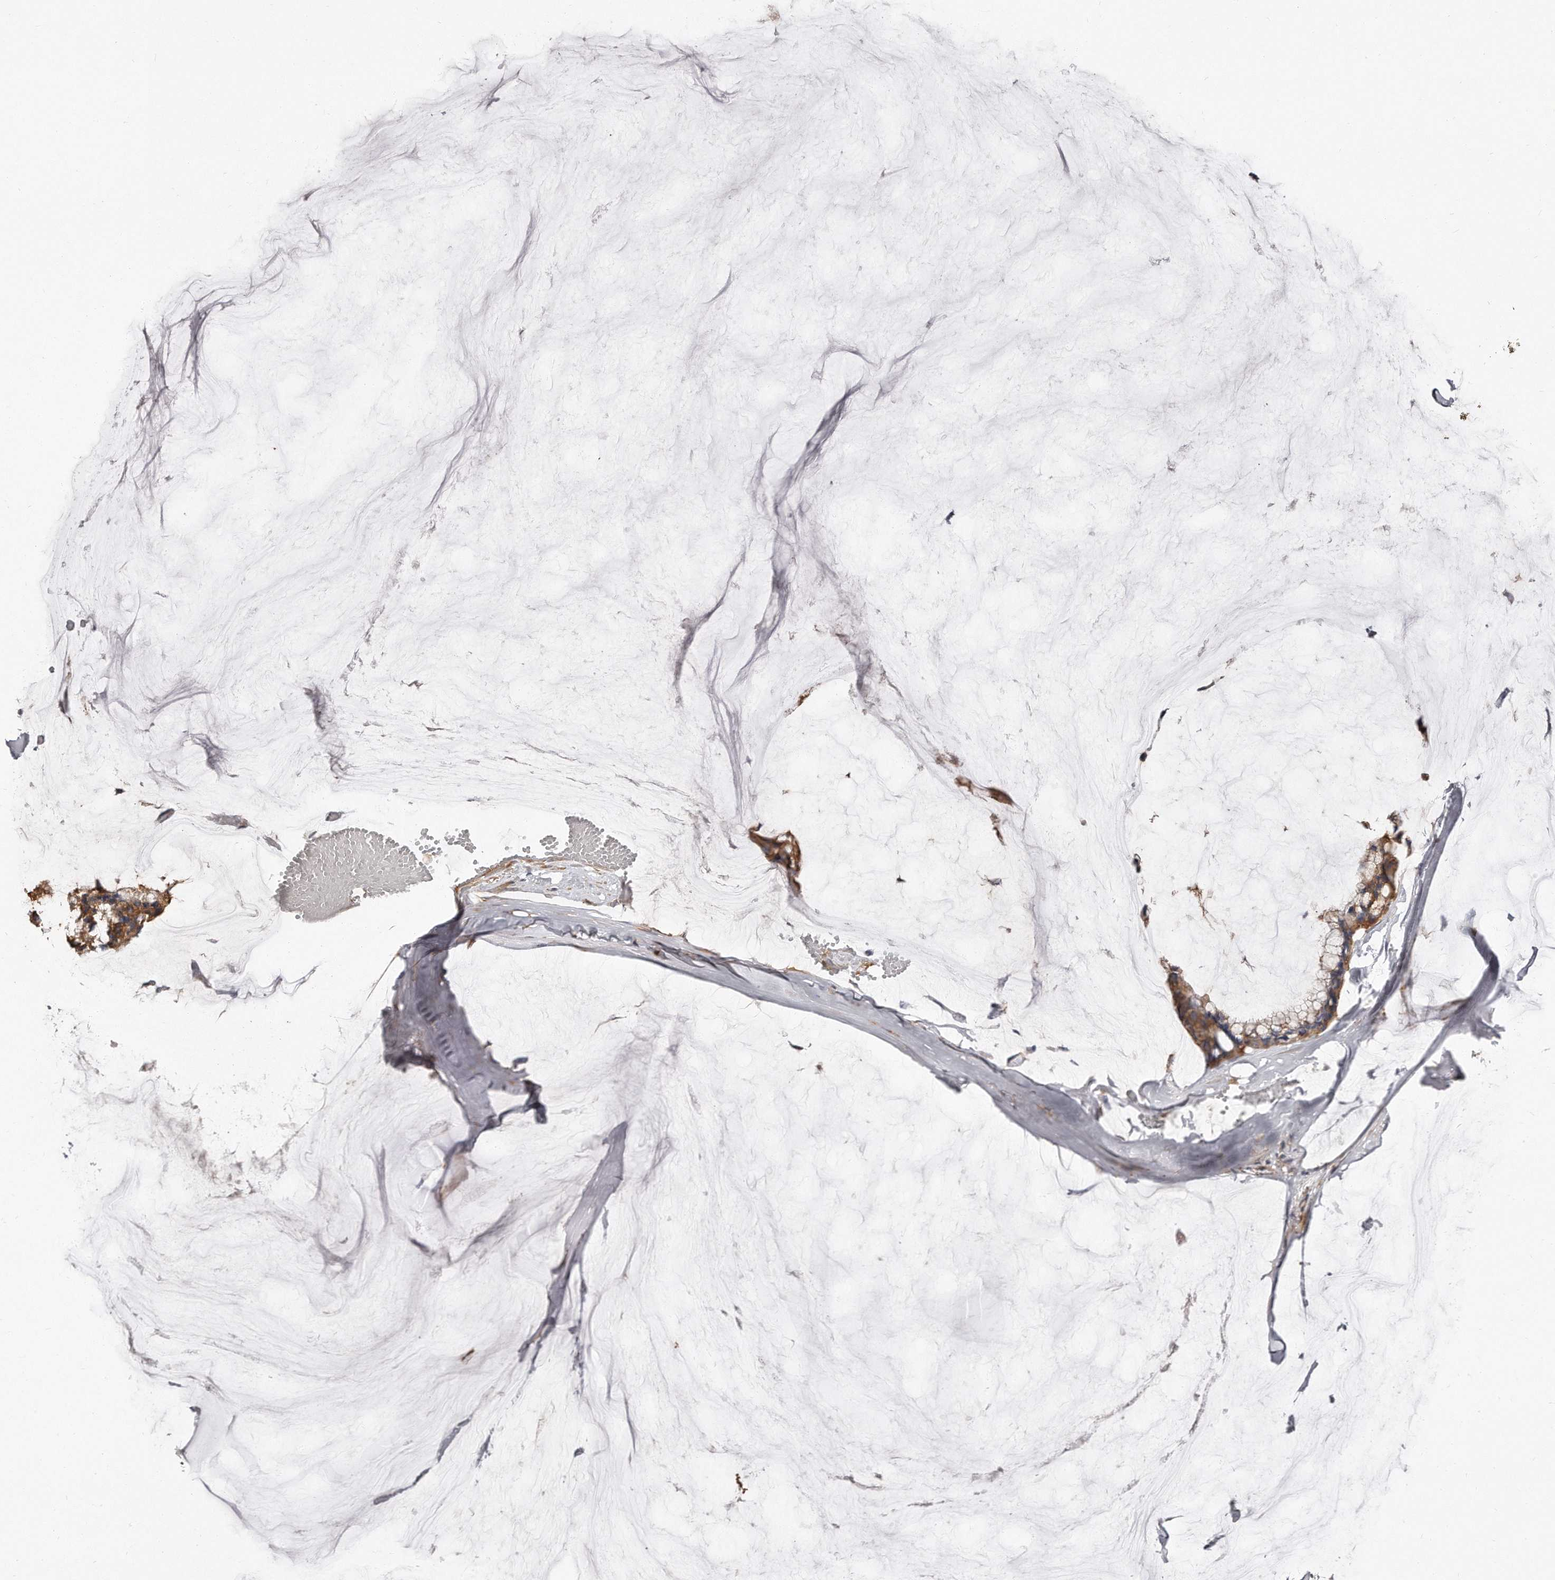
{"staining": {"intensity": "moderate", "quantity": ">75%", "location": "cytoplasmic/membranous"}, "tissue": "ovarian cancer", "cell_type": "Tumor cells", "image_type": "cancer", "snomed": [{"axis": "morphology", "description": "Cystadenocarcinoma, mucinous, NOS"}, {"axis": "topography", "description": "Ovary"}], "caption": "Immunohistochemistry staining of mucinous cystadenocarcinoma (ovarian), which demonstrates medium levels of moderate cytoplasmic/membranous positivity in approximately >75% of tumor cells indicating moderate cytoplasmic/membranous protein staining. The staining was performed using DAB (3,3'-diaminobenzidine) (brown) for protein detection and nuclei were counterstained in hematoxylin (blue).", "gene": "CAP1", "patient": {"sex": "female", "age": 39}}